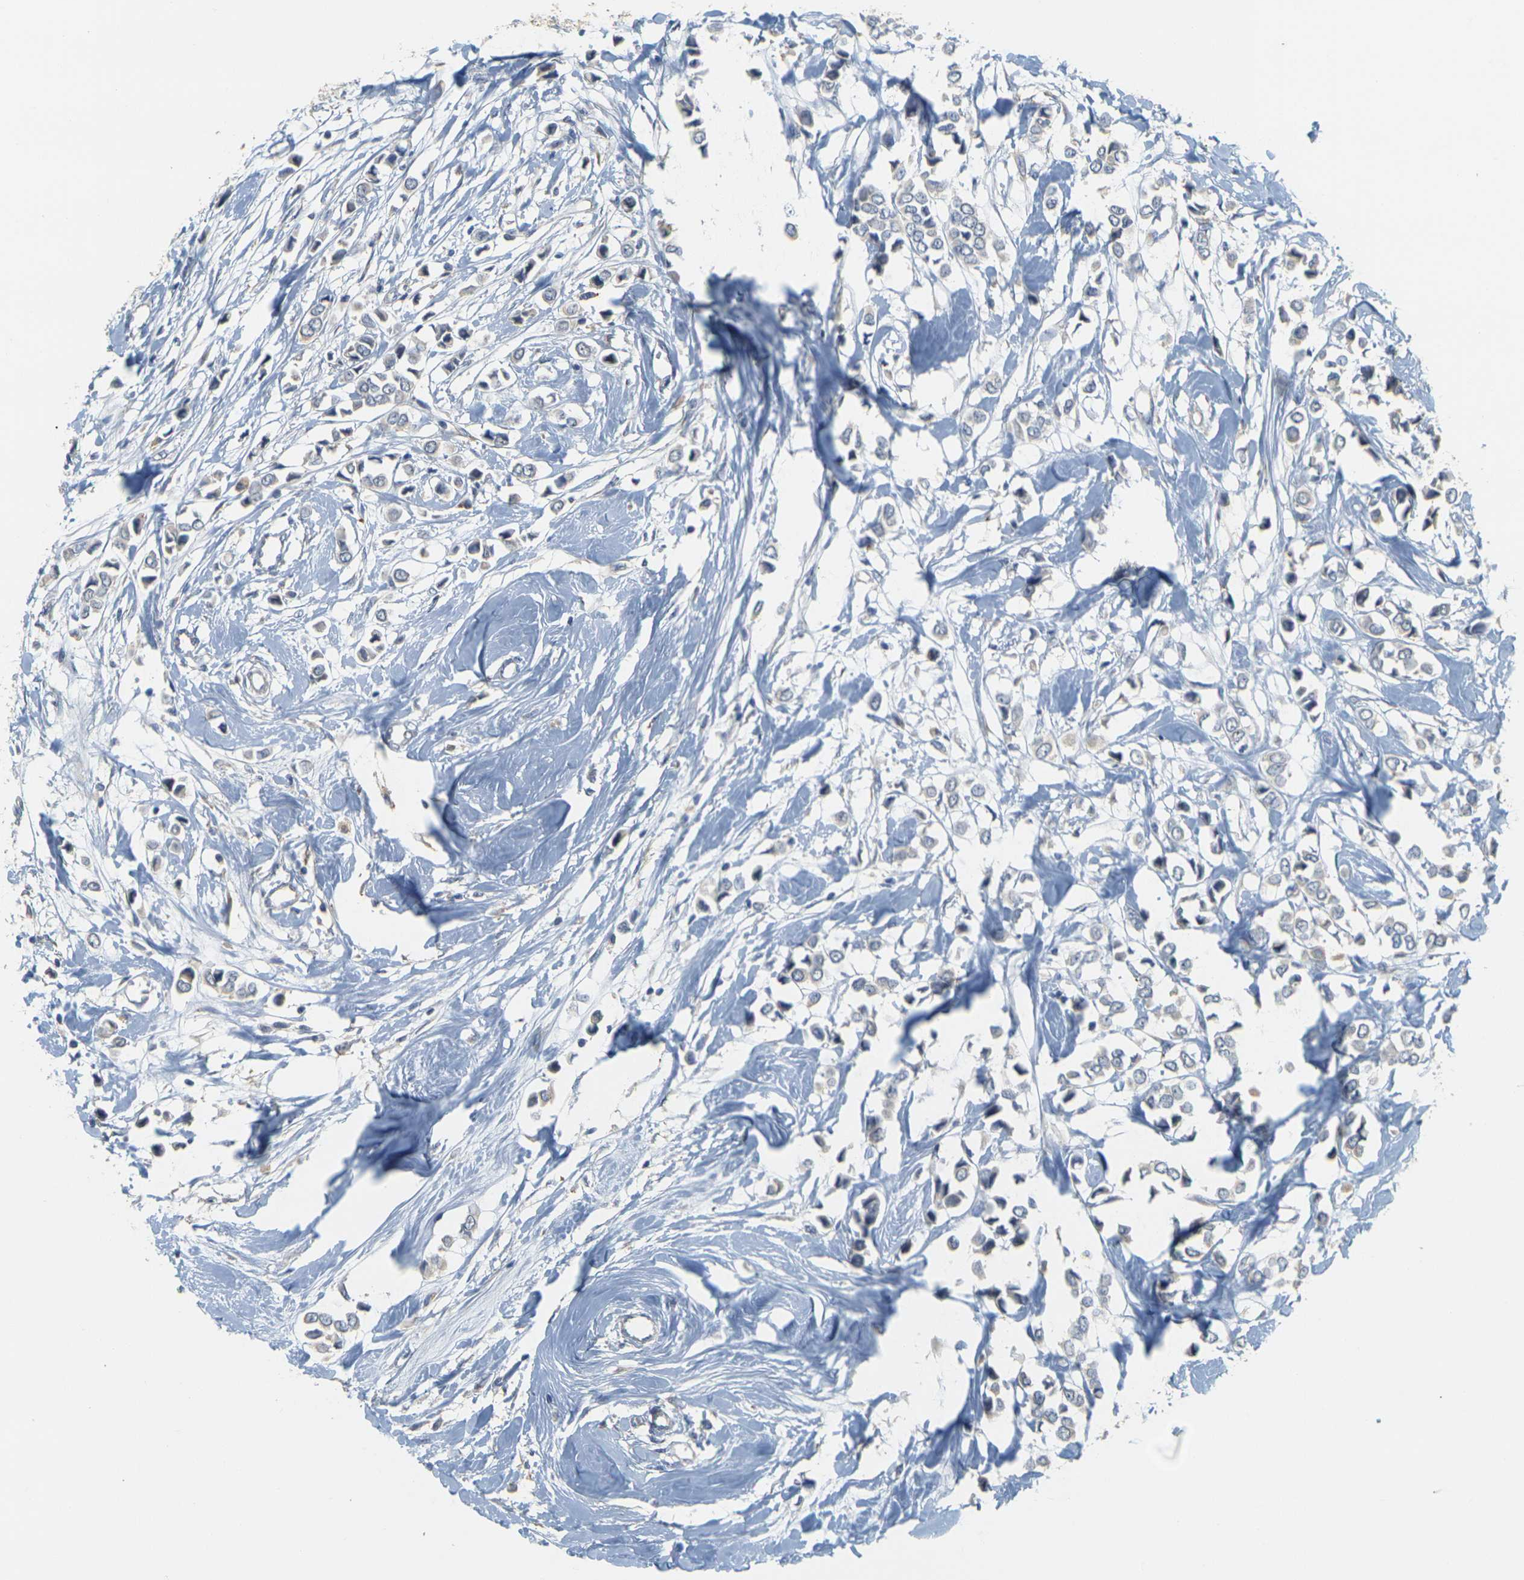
{"staining": {"intensity": "negative", "quantity": "none", "location": "none"}, "tissue": "breast cancer", "cell_type": "Tumor cells", "image_type": "cancer", "snomed": [{"axis": "morphology", "description": "Lobular carcinoma"}, {"axis": "topography", "description": "Breast"}], "caption": "DAB (3,3'-diaminobenzidine) immunohistochemical staining of breast cancer reveals no significant staining in tumor cells.", "gene": "GDAP1", "patient": {"sex": "female", "age": 51}}